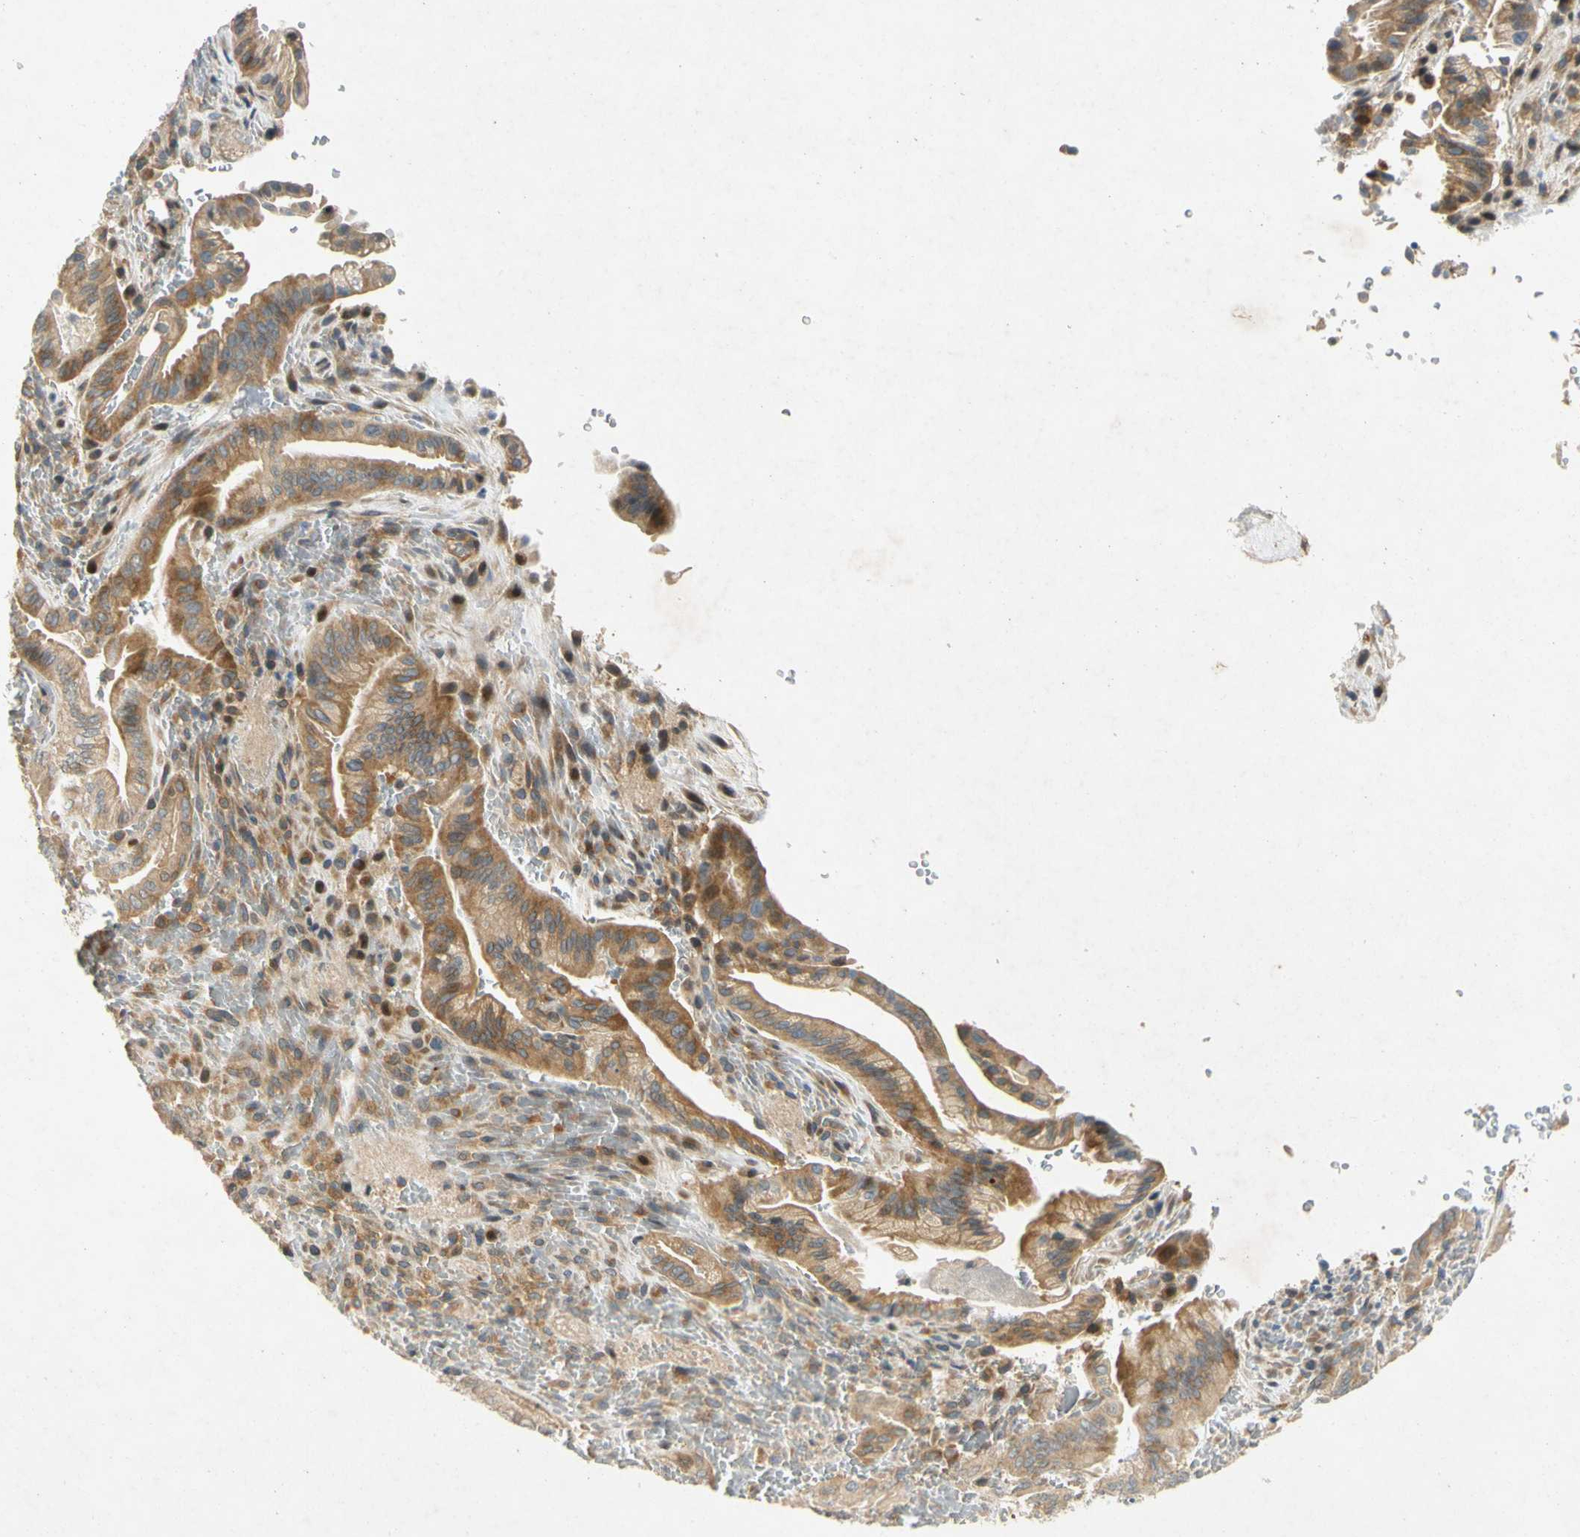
{"staining": {"intensity": "moderate", "quantity": ">75%", "location": "cytoplasmic/membranous"}, "tissue": "liver cancer", "cell_type": "Tumor cells", "image_type": "cancer", "snomed": [{"axis": "morphology", "description": "Cholangiocarcinoma"}, {"axis": "topography", "description": "Liver"}], "caption": "An immunohistochemistry micrograph of tumor tissue is shown. Protein staining in brown shows moderate cytoplasmic/membranous positivity in liver cancer within tumor cells.", "gene": "GATD1", "patient": {"sex": "female", "age": 68}}